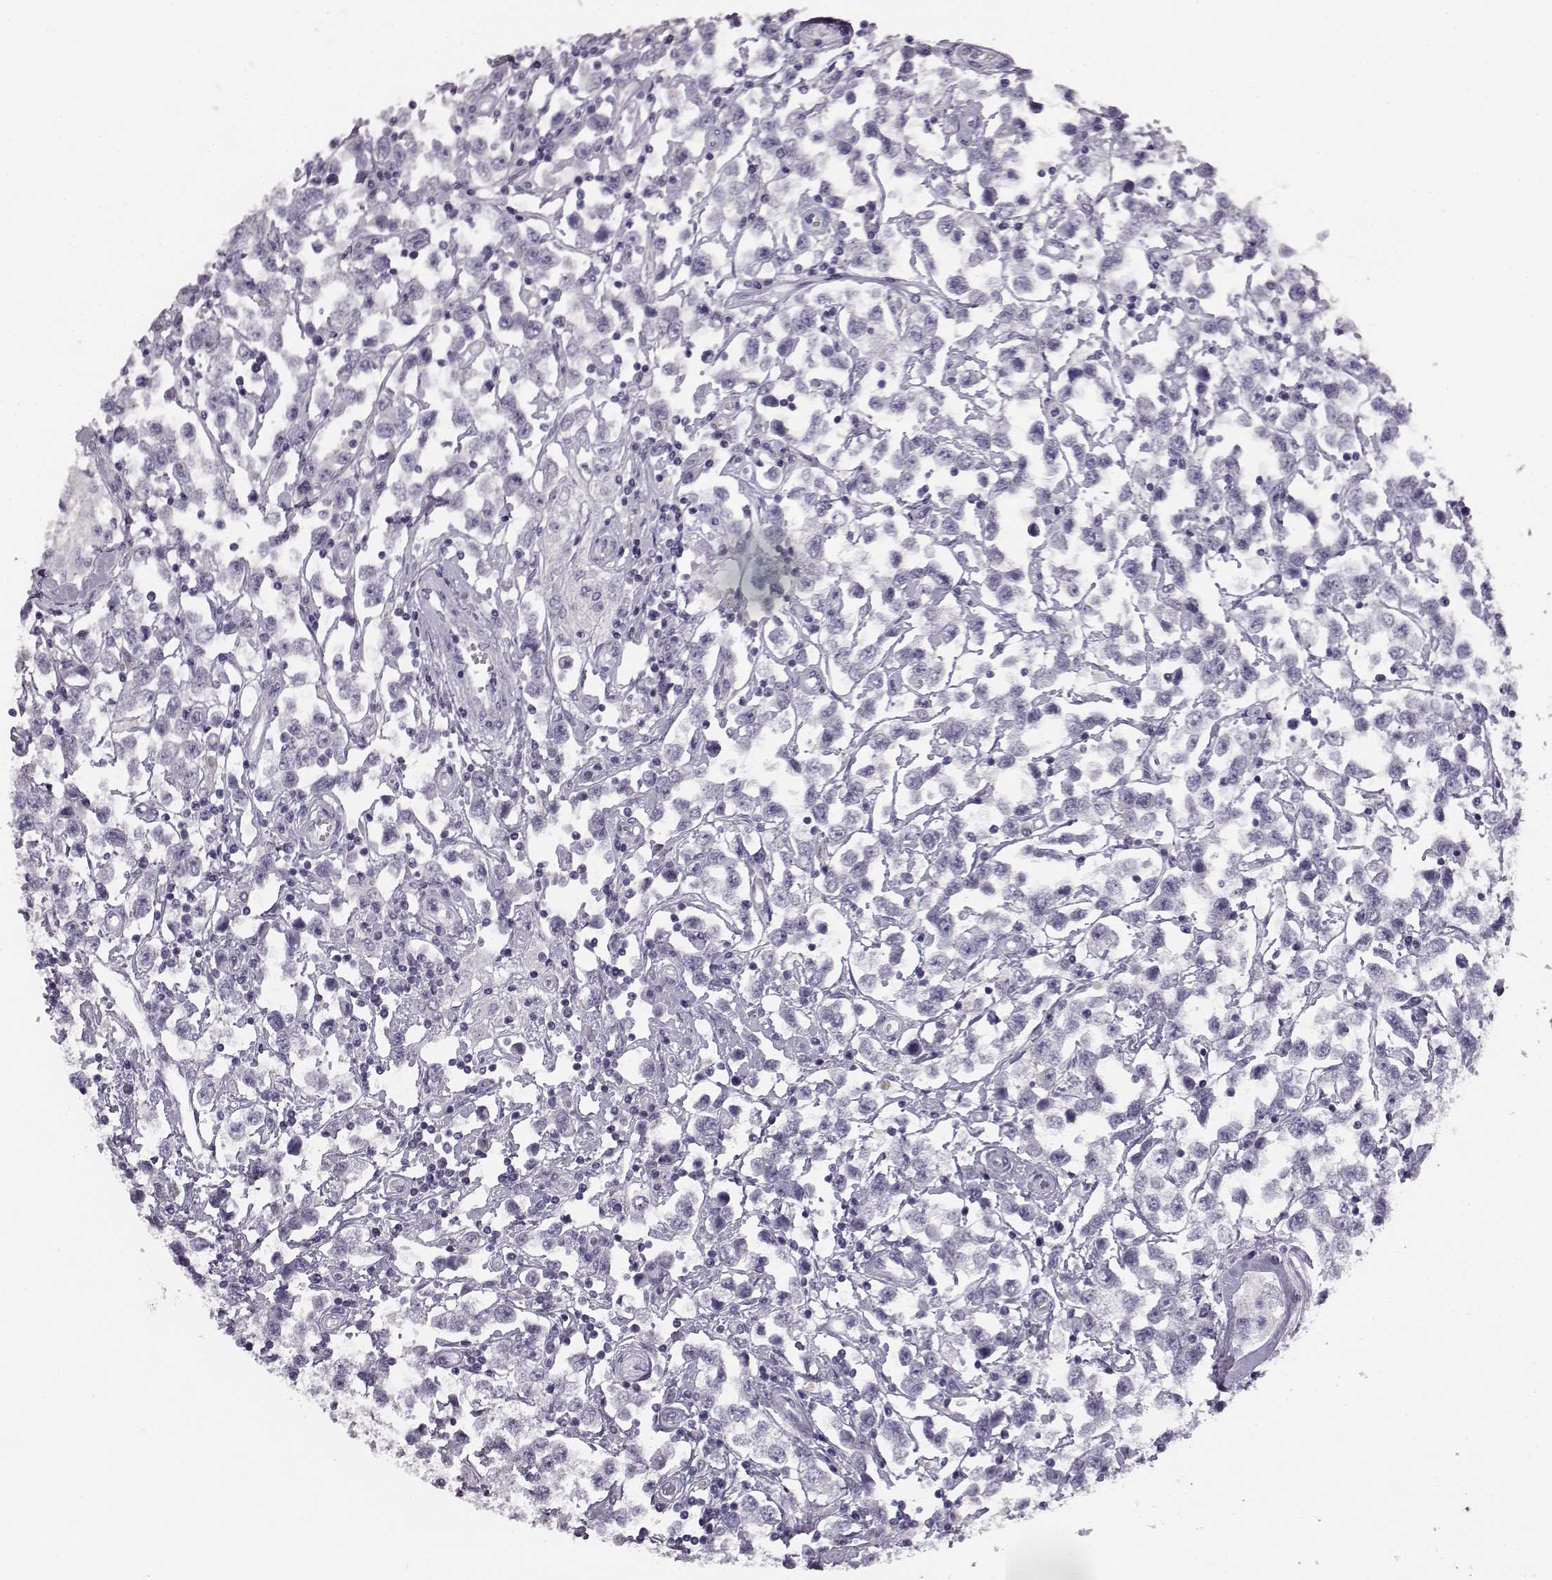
{"staining": {"intensity": "negative", "quantity": "none", "location": "none"}, "tissue": "testis cancer", "cell_type": "Tumor cells", "image_type": "cancer", "snomed": [{"axis": "morphology", "description": "Seminoma, NOS"}, {"axis": "topography", "description": "Testis"}], "caption": "Testis cancer (seminoma) was stained to show a protein in brown. There is no significant staining in tumor cells.", "gene": "KIAA0319", "patient": {"sex": "male", "age": 34}}